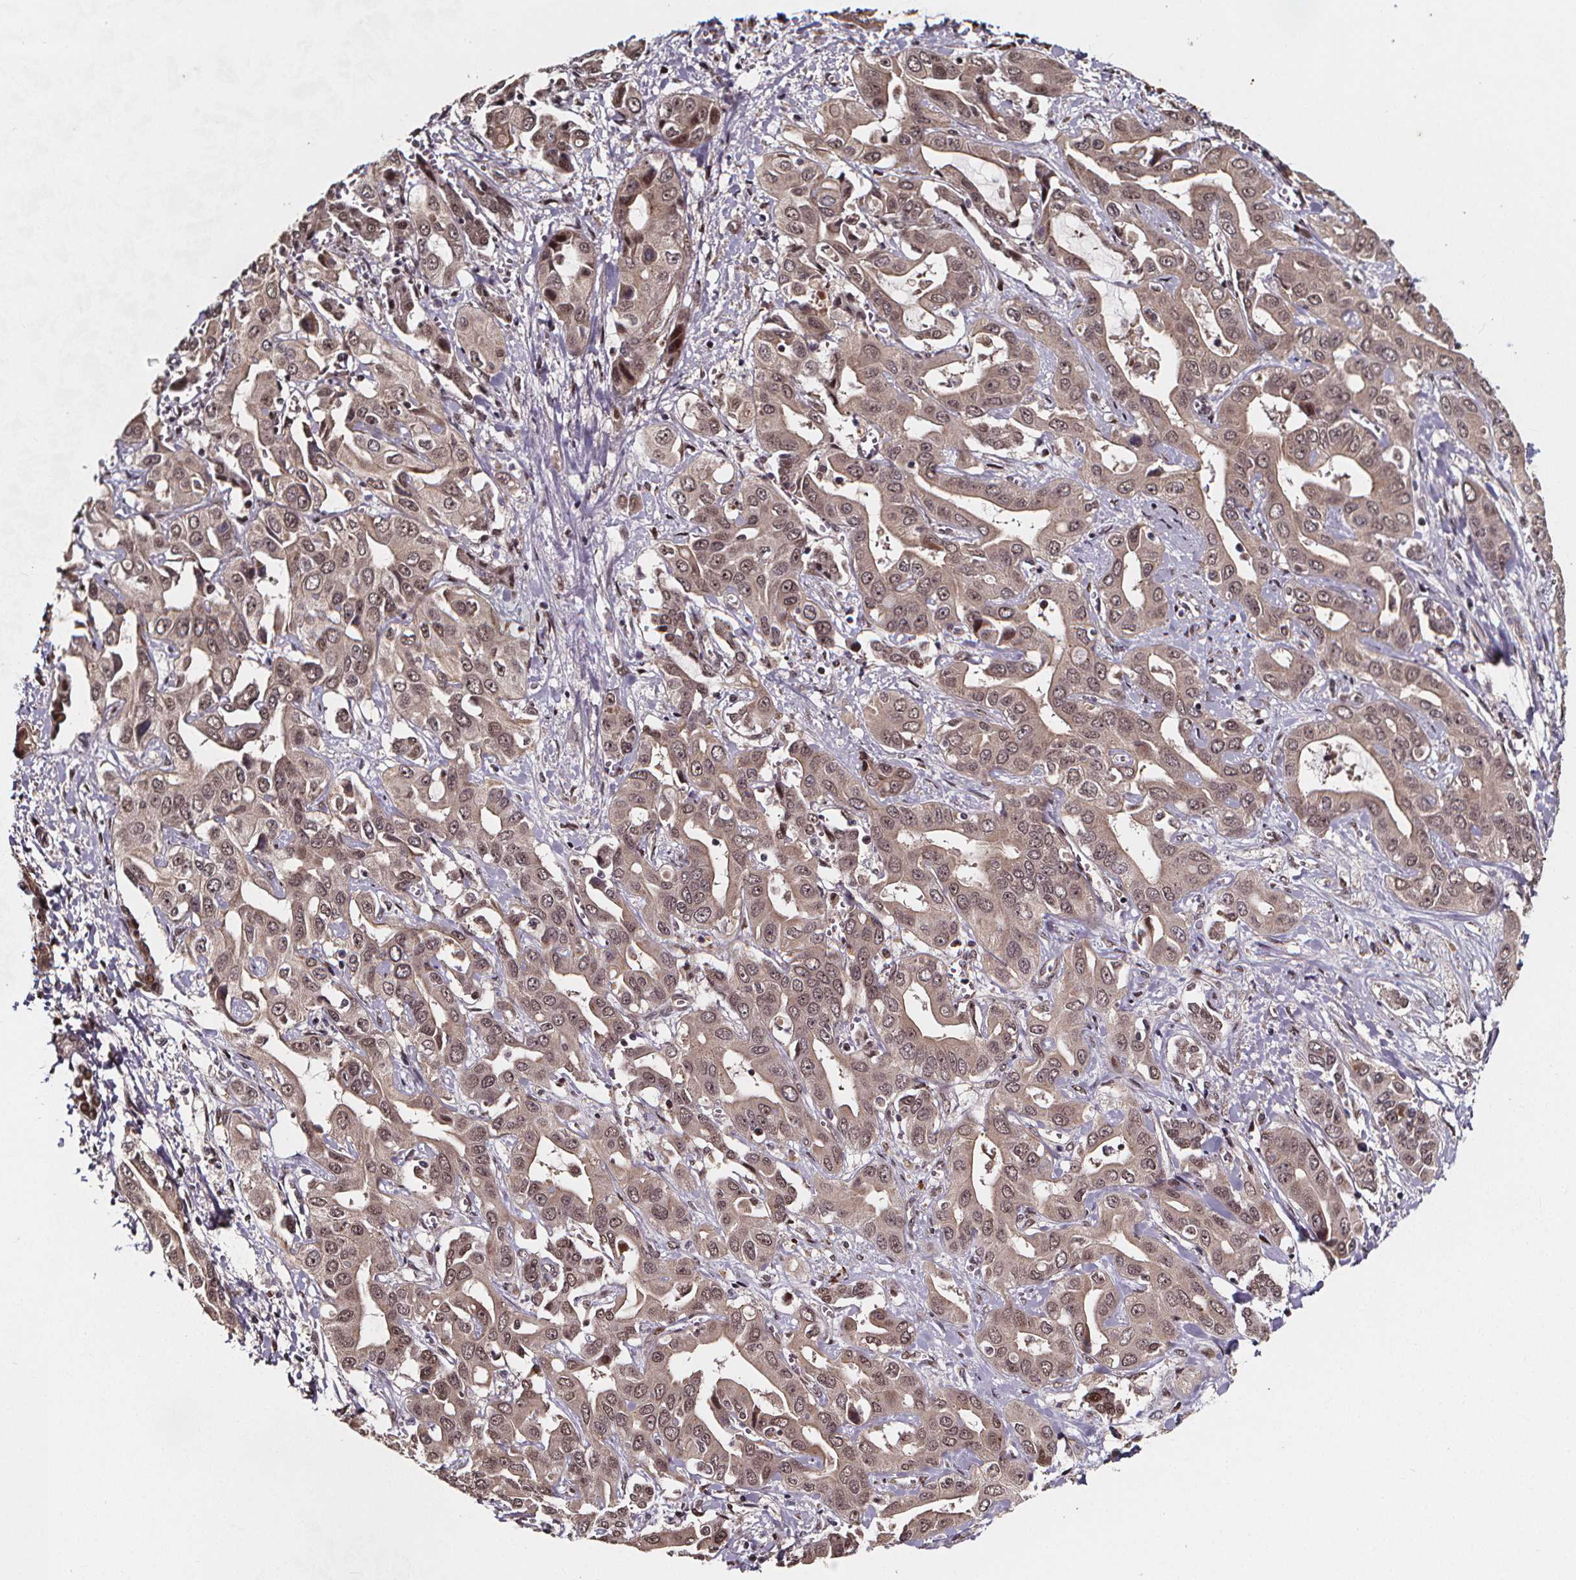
{"staining": {"intensity": "weak", "quantity": "25%-75%", "location": "cytoplasmic/membranous,nuclear"}, "tissue": "liver cancer", "cell_type": "Tumor cells", "image_type": "cancer", "snomed": [{"axis": "morphology", "description": "Cholangiocarcinoma"}, {"axis": "topography", "description": "Liver"}], "caption": "This is a histology image of immunohistochemistry (IHC) staining of liver cancer, which shows weak expression in the cytoplasmic/membranous and nuclear of tumor cells.", "gene": "DDIT3", "patient": {"sex": "female", "age": 52}}